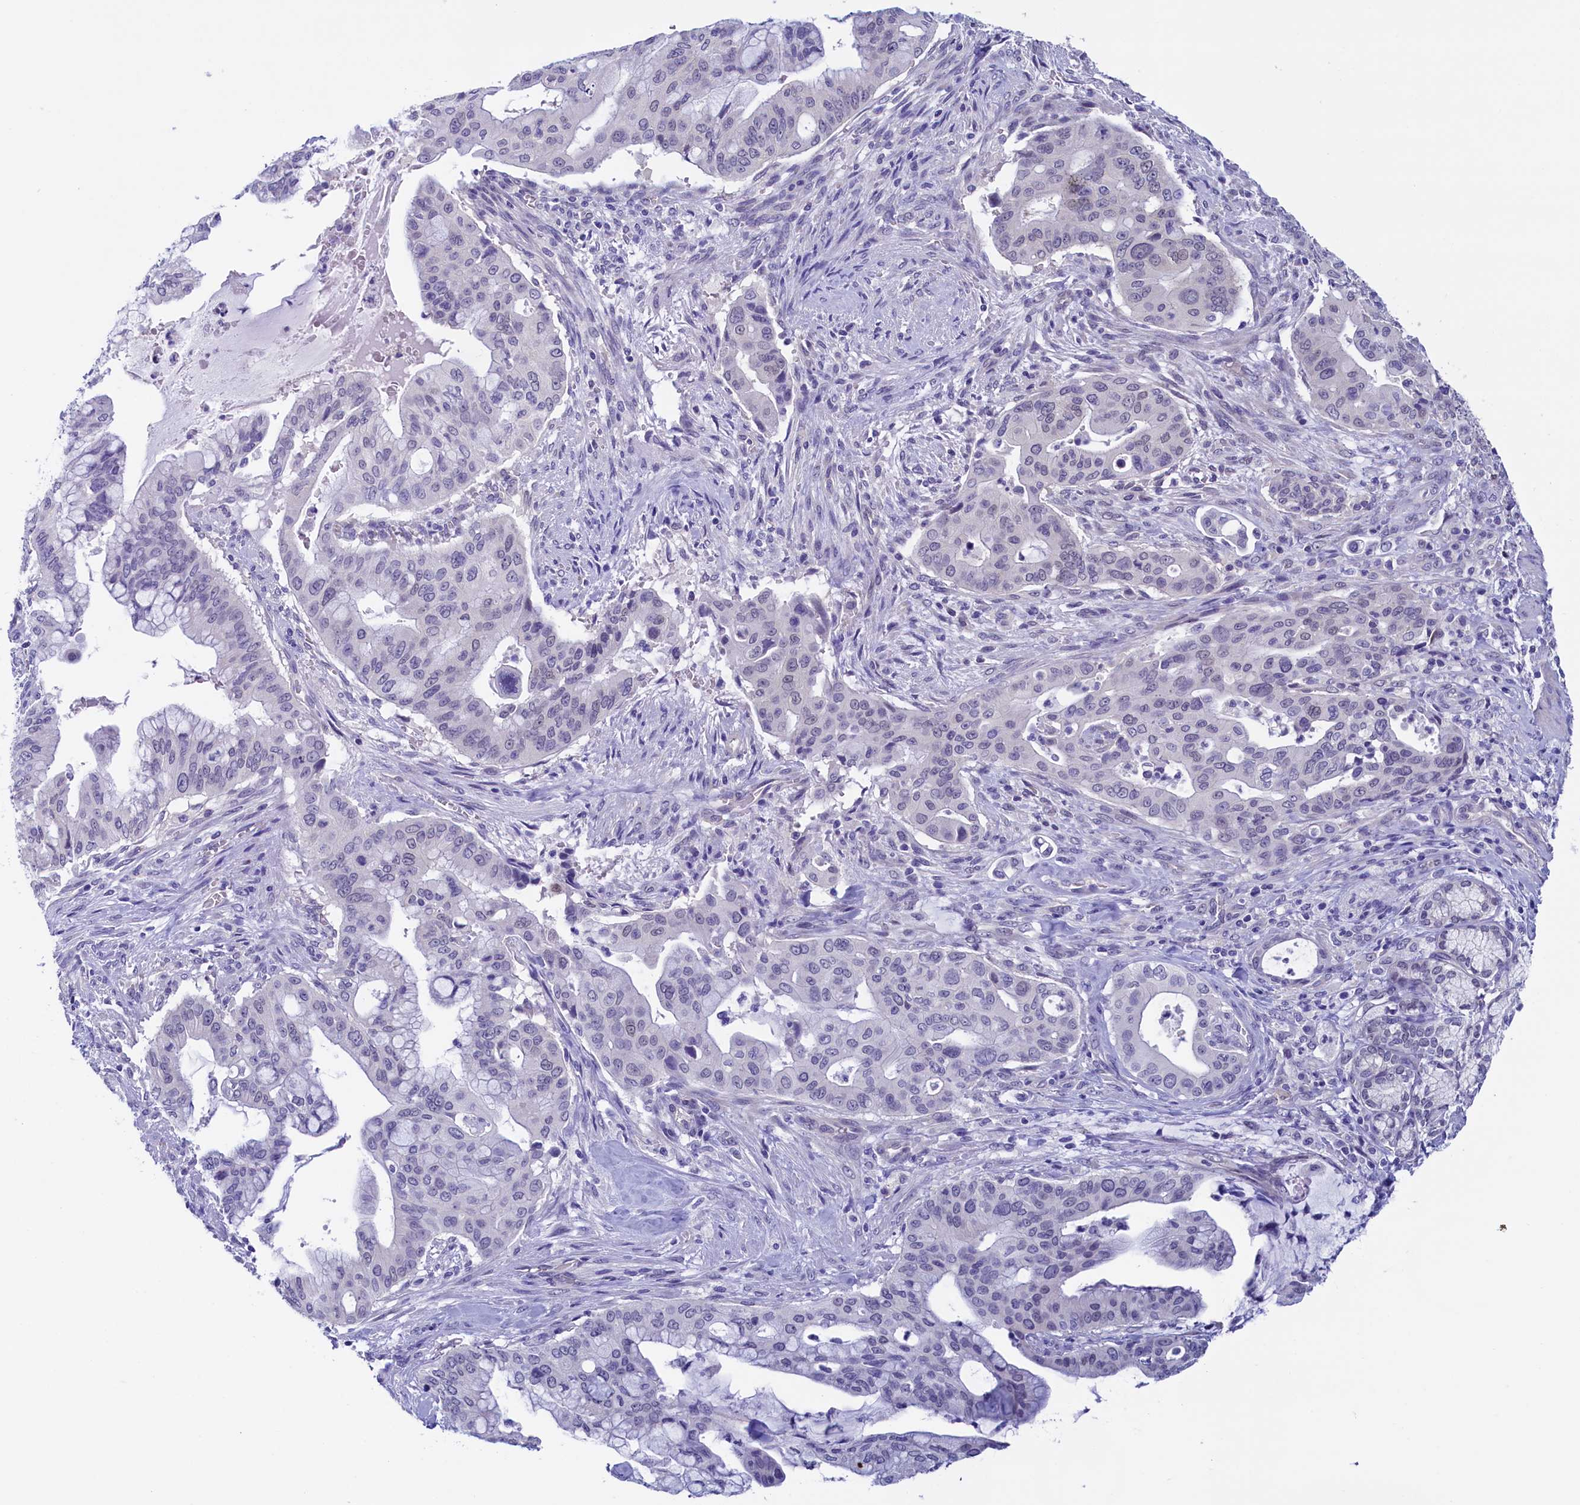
{"staining": {"intensity": "negative", "quantity": "none", "location": "none"}, "tissue": "pancreatic cancer", "cell_type": "Tumor cells", "image_type": "cancer", "snomed": [{"axis": "morphology", "description": "Adenocarcinoma, NOS"}, {"axis": "topography", "description": "Pancreas"}], "caption": "High magnification brightfield microscopy of adenocarcinoma (pancreatic) stained with DAB (3,3'-diaminobenzidine) (brown) and counterstained with hematoxylin (blue): tumor cells show no significant positivity.", "gene": "FLYWCH2", "patient": {"sex": "male", "age": 46}}